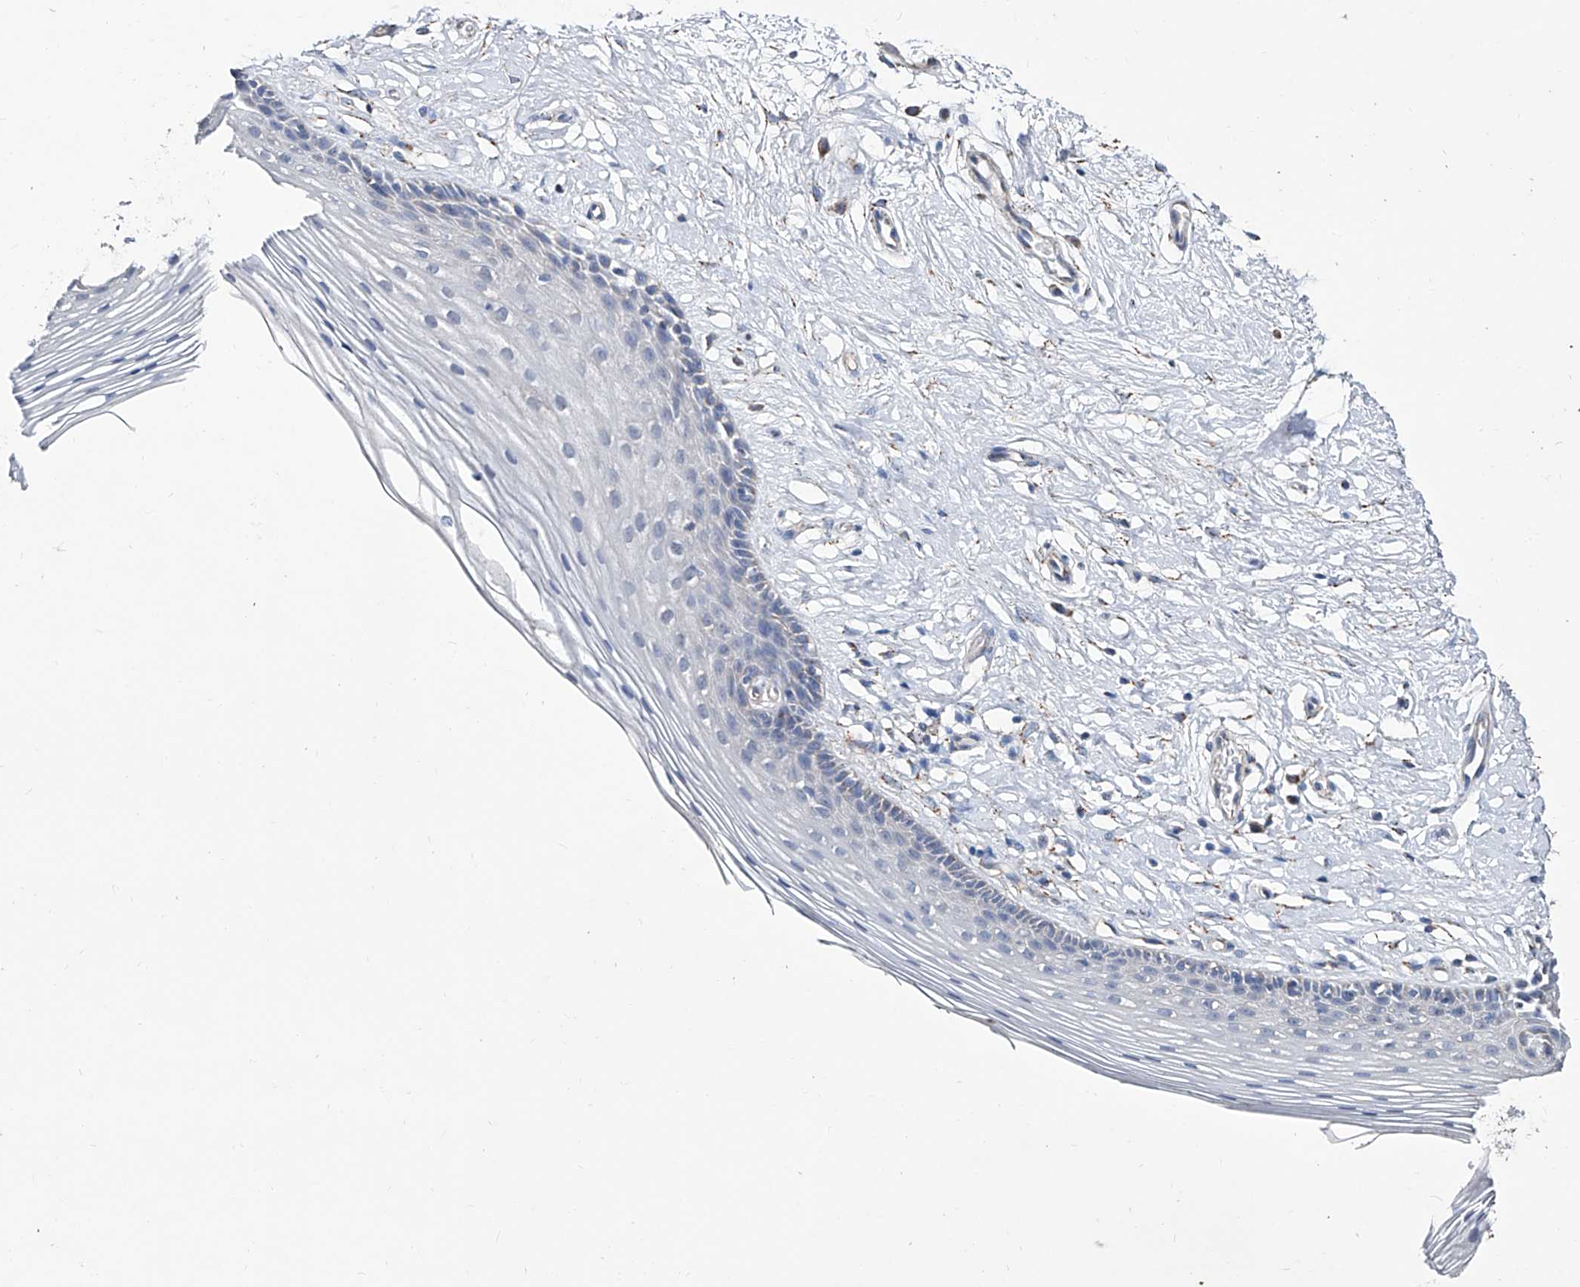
{"staining": {"intensity": "negative", "quantity": "none", "location": "none"}, "tissue": "vagina", "cell_type": "Squamous epithelial cells", "image_type": "normal", "snomed": [{"axis": "morphology", "description": "Normal tissue, NOS"}, {"axis": "topography", "description": "Vagina"}], "caption": "DAB immunohistochemical staining of unremarkable vagina demonstrates no significant expression in squamous epithelial cells.", "gene": "NHS", "patient": {"sex": "female", "age": 46}}